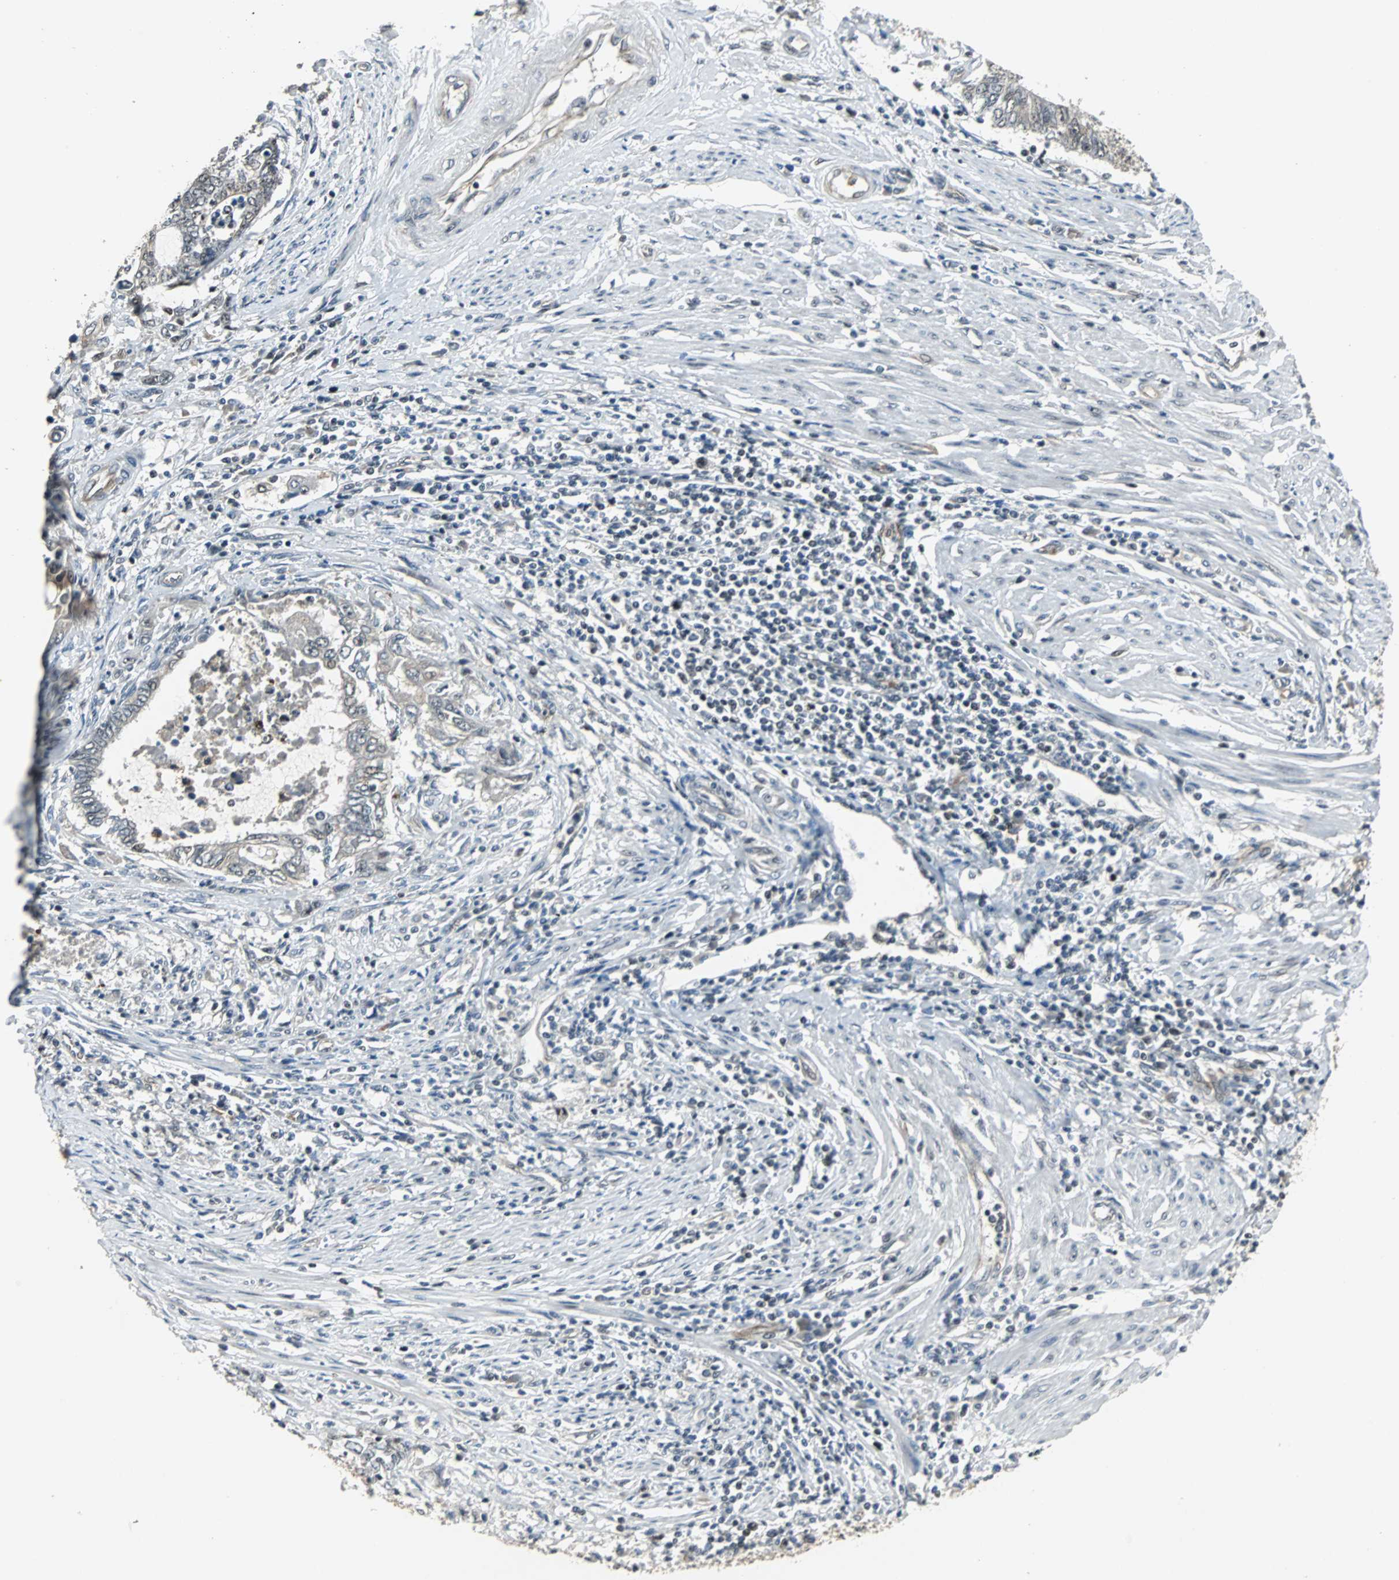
{"staining": {"intensity": "weak", "quantity": "25%-75%", "location": "nuclear"}, "tissue": "endometrial cancer", "cell_type": "Tumor cells", "image_type": "cancer", "snomed": [{"axis": "morphology", "description": "Adenocarcinoma, NOS"}, {"axis": "topography", "description": "Uterus"}, {"axis": "topography", "description": "Endometrium"}], "caption": "Immunohistochemistry (IHC) (DAB (3,3'-diaminobenzidine)) staining of endometrial cancer shows weak nuclear protein expression in about 25%-75% of tumor cells. The protein is stained brown, and the nuclei are stained in blue (DAB IHC with brightfield microscopy, high magnification).", "gene": "MED4", "patient": {"sex": "female", "age": 70}}